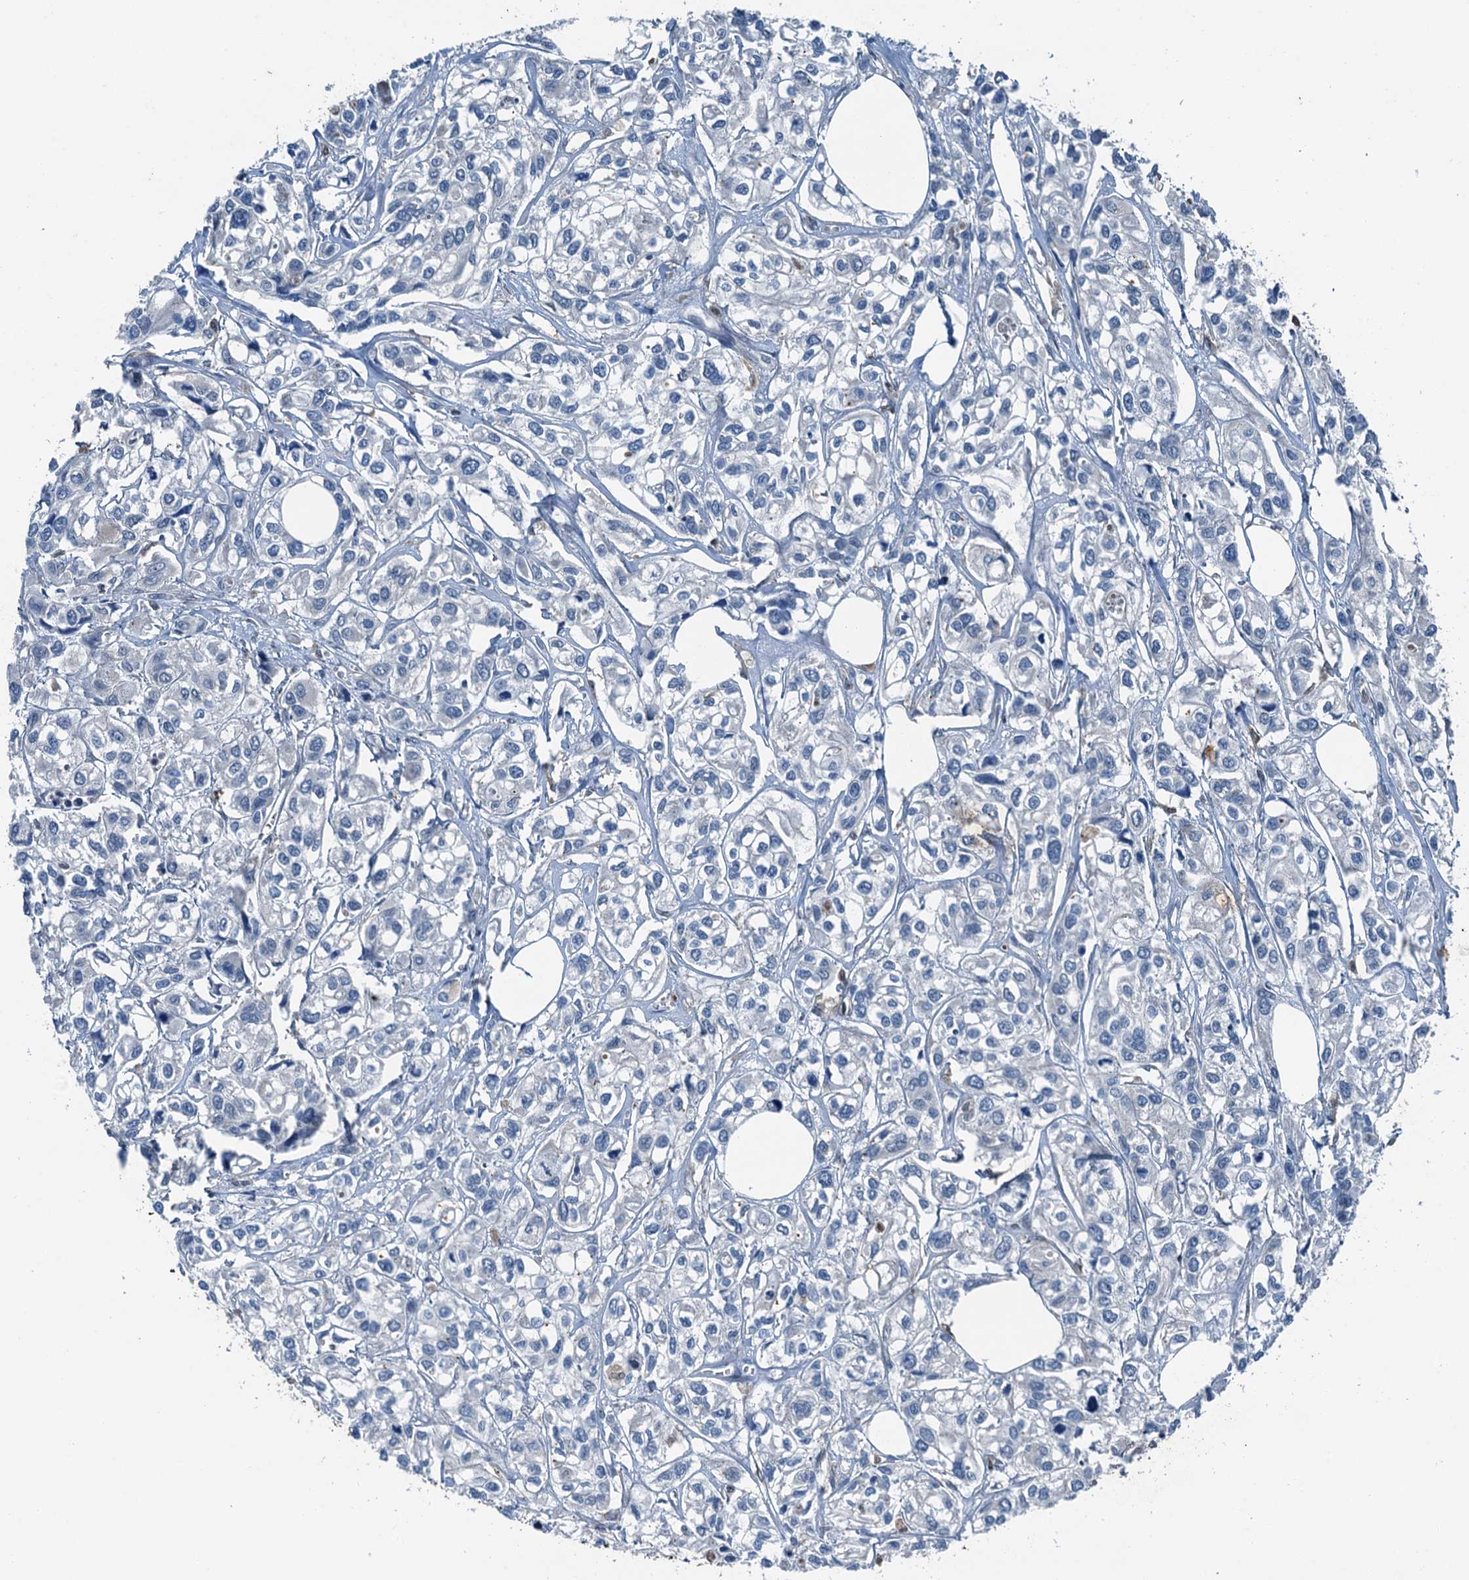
{"staining": {"intensity": "negative", "quantity": "none", "location": "none"}, "tissue": "urothelial cancer", "cell_type": "Tumor cells", "image_type": "cancer", "snomed": [{"axis": "morphology", "description": "Urothelial carcinoma, High grade"}, {"axis": "topography", "description": "Urinary bladder"}], "caption": "A histopathology image of urothelial carcinoma (high-grade) stained for a protein demonstrates no brown staining in tumor cells.", "gene": "RNH1", "patient": {"sex": "male", "age": 67}}